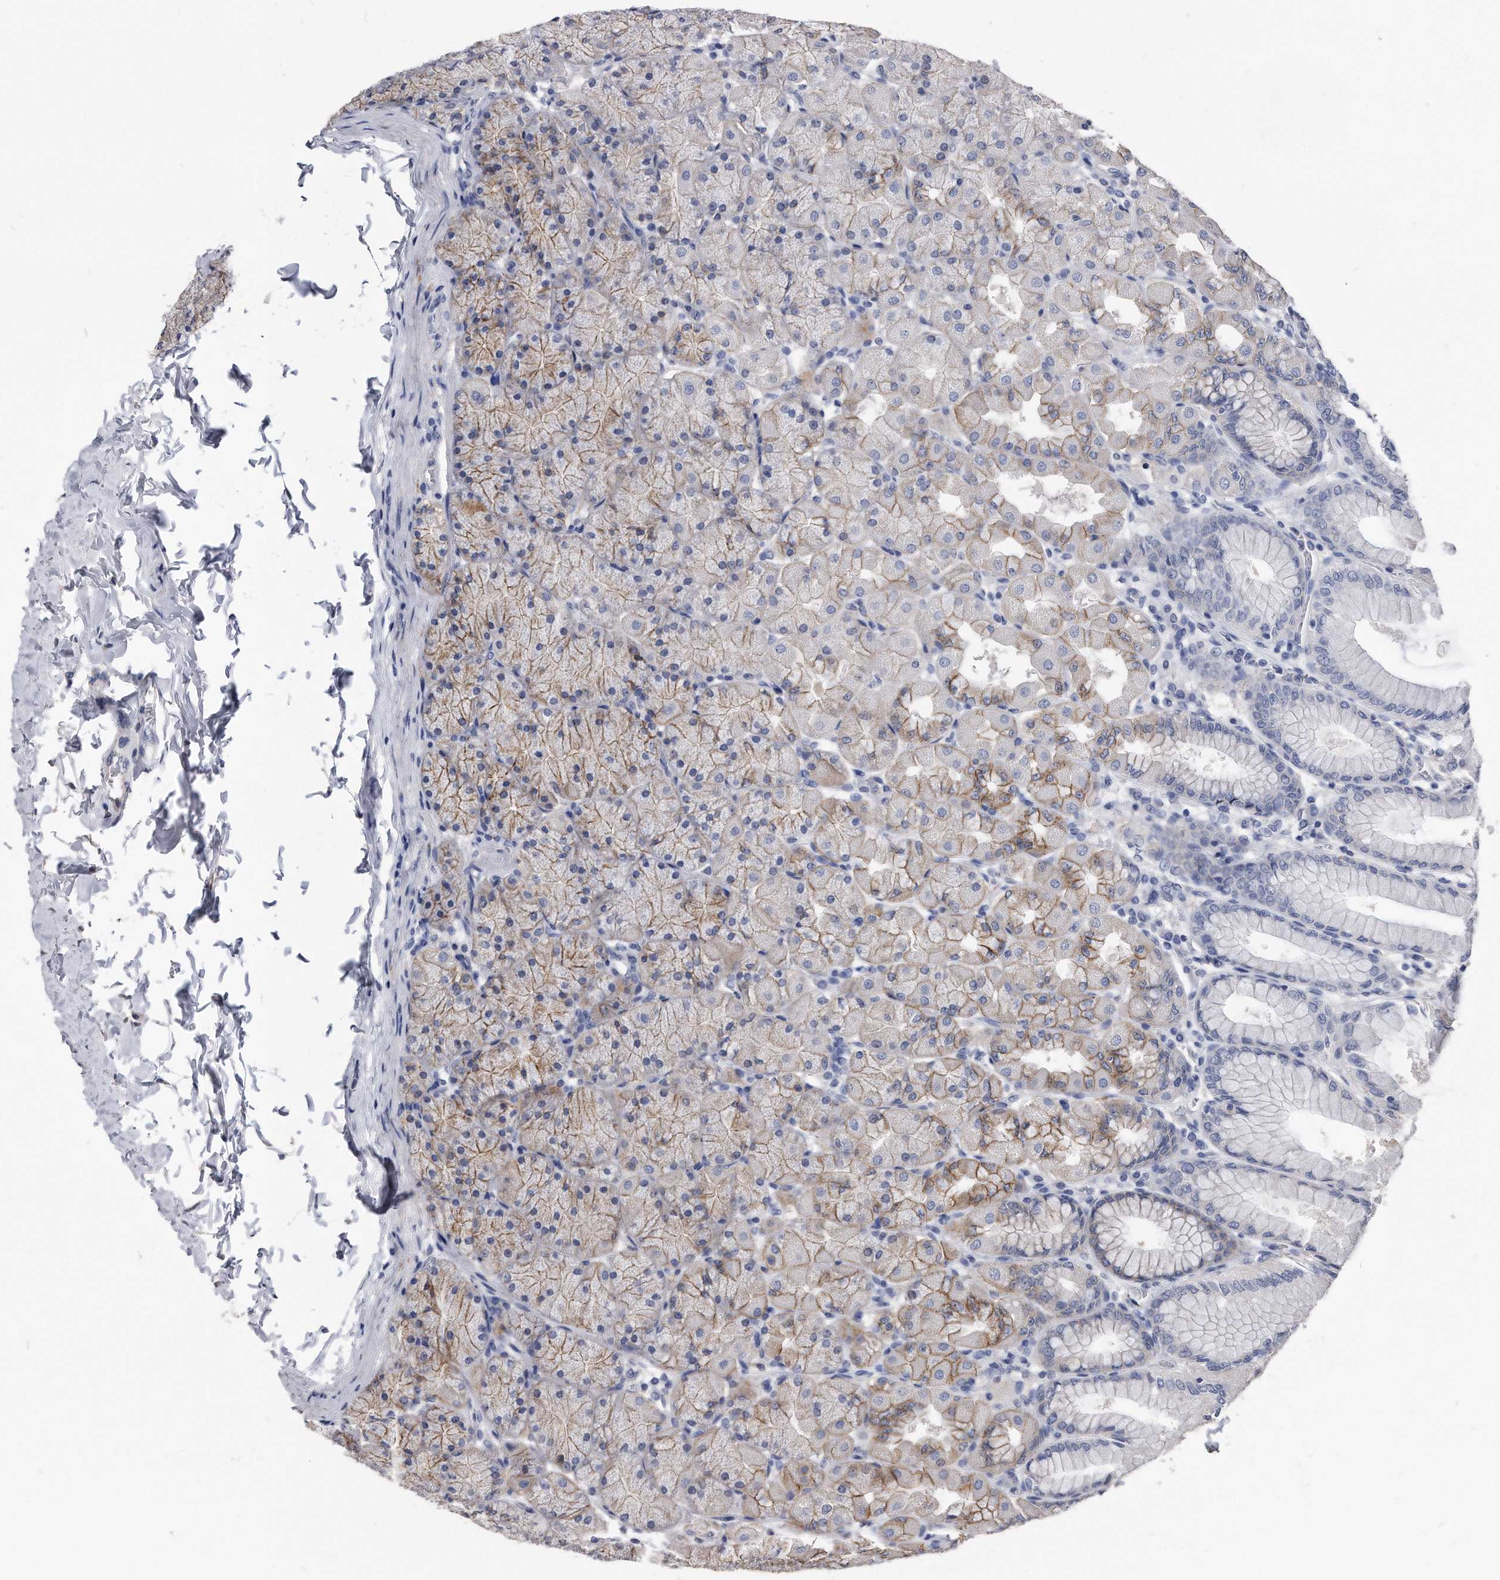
{"staining": {"intensity": "moderate", "quantity": "<25%", "location": "cytoplasmic/membranous"}, "tissue": "stomach", "cell_type": "Glandular cells", "image_type": "normal", "snomed": [{"axis": "morphology", "description": "Normal tissue, NOS"}, {"axis": "topography", "description": "Stomach, upper"}], "caption": "IHC of benign human stomach reveals low levels of moderate cytoplasmic/membranous positivity in approximately <25% of glandular cells. (brown staining indicates protein expression, while blue staining denotes nuclei).", "gene": "IL20RA", "patient": {"sex": "female", "age": 56}}